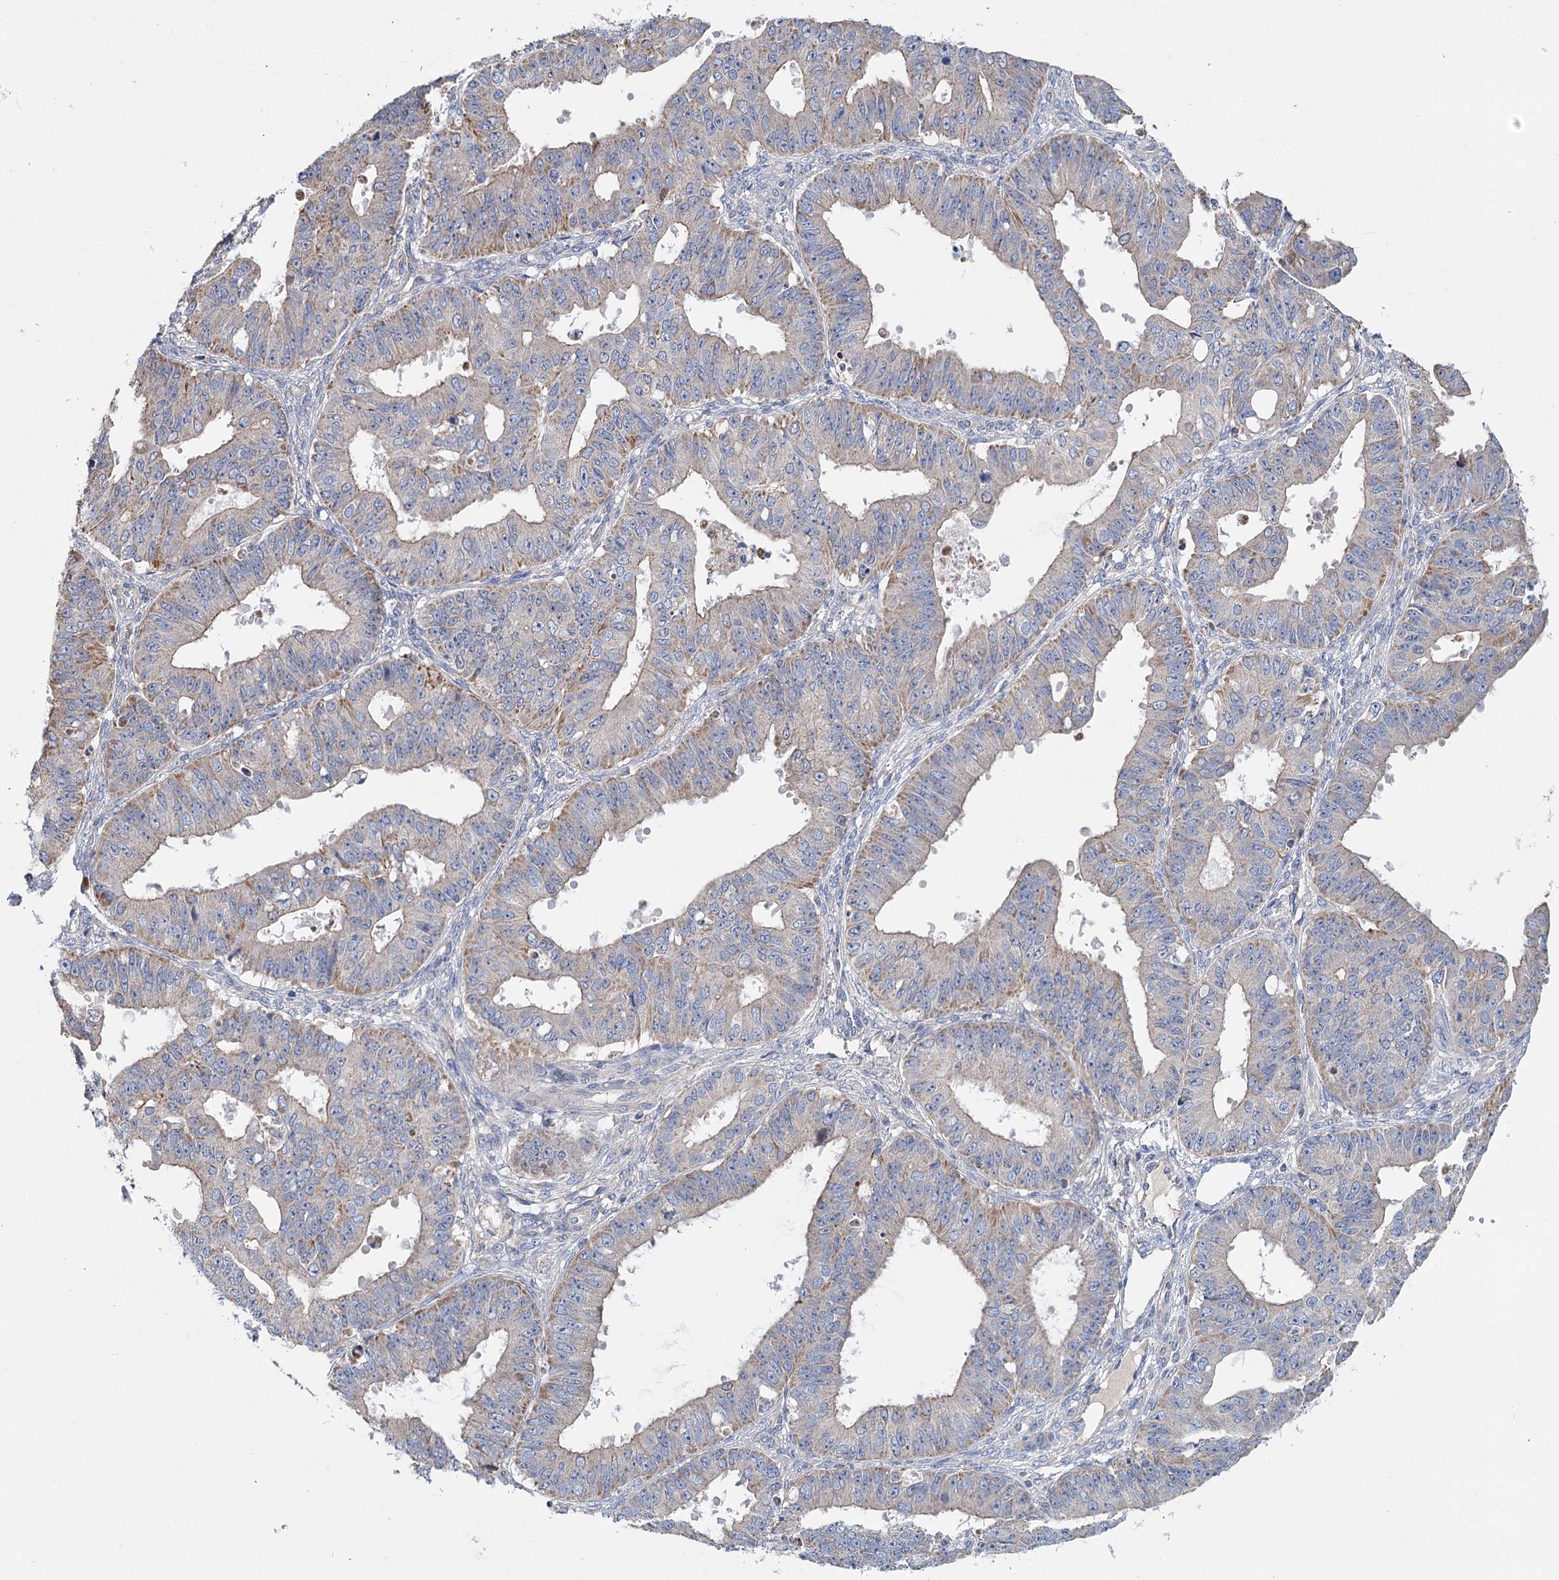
{"staining": {"intensity": "weak", "quantity": "25%-75%", "location": "cytoplasmic/membranous"}, "tissue": "ovarian cancer", "cell_type": "Tumor cells", "image_type": "cancer", "snomed": [{"axis": "morphology", "description": "Carcinoma, endometroid"}, {"axis": "topography", "description": "Appendix"}, {"axis": "topography", "description": "Ovary"}], "caption": "Tumor cells demonstrate weak cytoplasmic/membranous expression in approximately 25%-75% of cells in ovarian cancer (endometroid carcinoma).", "gene": "ANKRD16", "patient": {"sex": "female", "age": 42}}